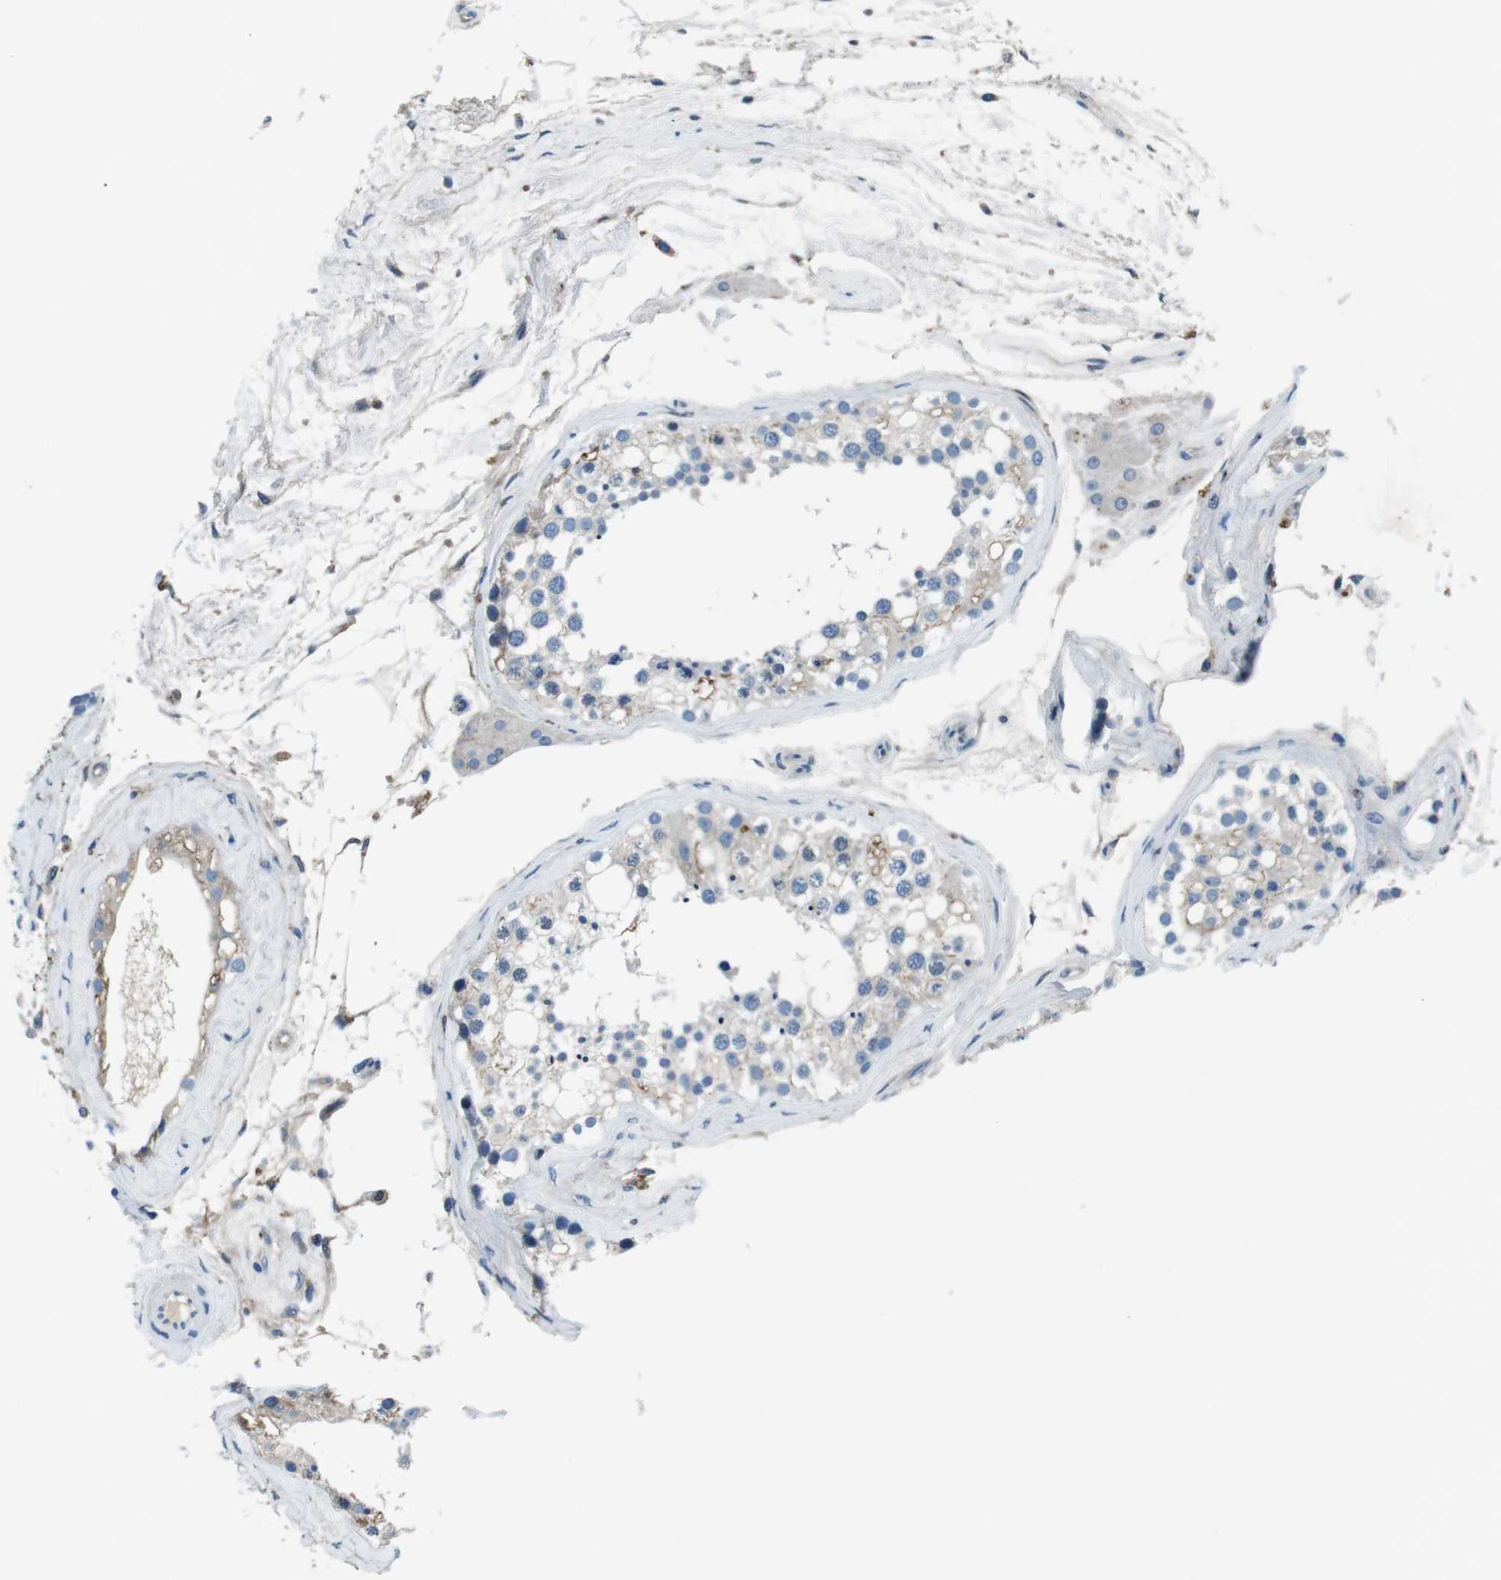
{"staining": {"intensity": "moderate", "quantity": "25%-75%", "location": "cytoplasmic/membranous"}, "tissue": "testis", "cell_type": "Cells in seminiferous ducts", "image_type": "normal", "snomed": [{"axis": "morphology", "description": "Normal tissue, NOS"}, {"axis": "topography", "description": "Testis"}], "caption": "This is a micrograph of IHC staining of normal testis, which shows moderate positivity in the cytoplasmic/membranous of cells in seminiferous ducts.", "gene": "TULP3", "patient": {"sex": "male", "age": 68}}